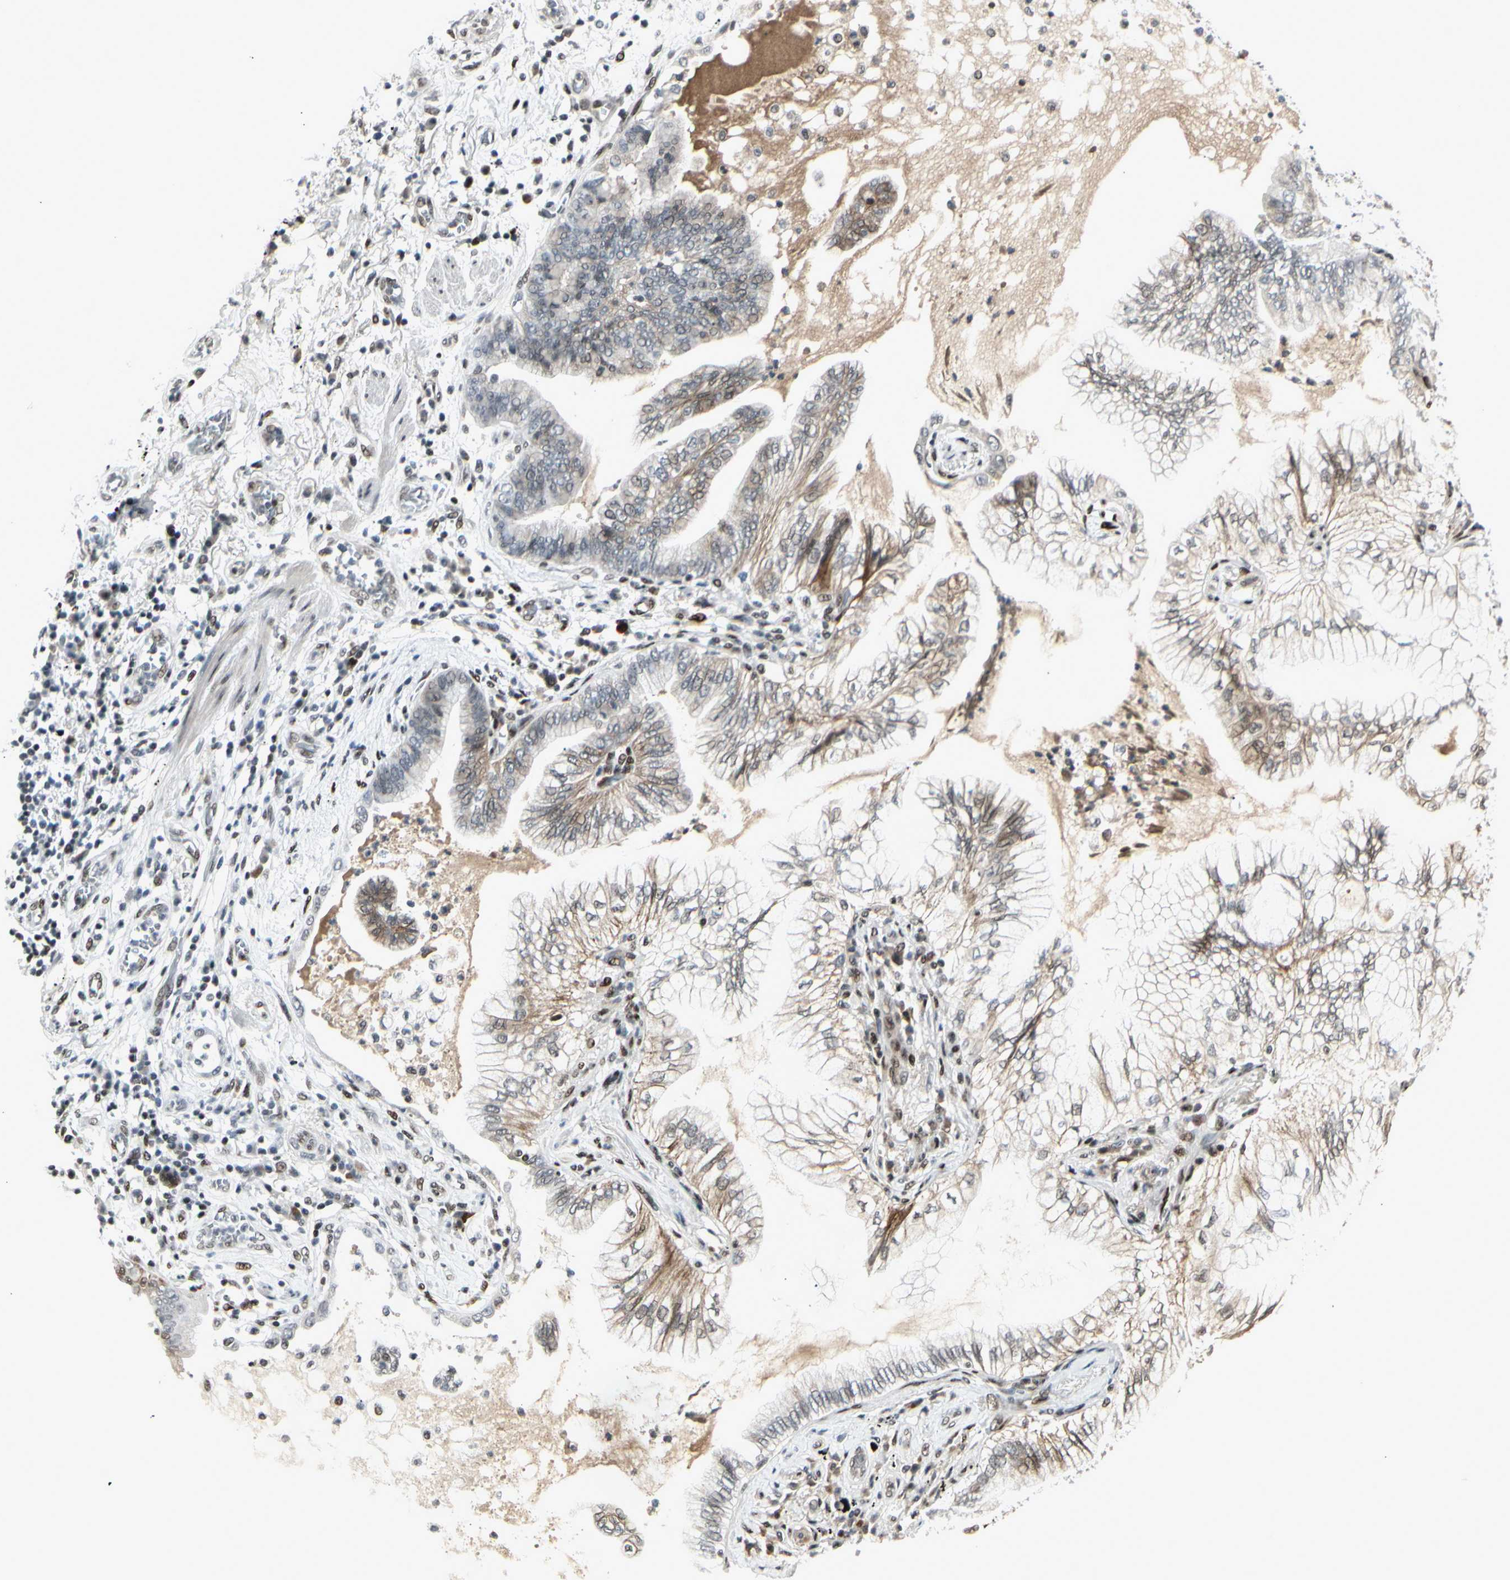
{"staining": {"intensity": "moderate", "quantity": "<25%", "location": "cytoplasmic/membranous"}, "tissue": "lung cancer", "cell_type": "Tumor cells", "image_type": "cancer", "snomed": [{"axis": "morphology", "description": "Normal tissue, NOS"}, {"axis": "morphology", "description": "Adenocarcinoma, NOS"}, {"axis": "topography", "description": "Bronchus"}, {"axis": "topography", "description": "Lung"}], "caption": "Protein analysis of lung adenocarcinoma tissue displays moderate cytoplasmic/membranous expression in about <25% of tumor cells. (brown staining indicates protein expression, while blue staining denotes nuclei).", "gene": "FOXJ2", "patient": {"sex": "female", "age": 70}}